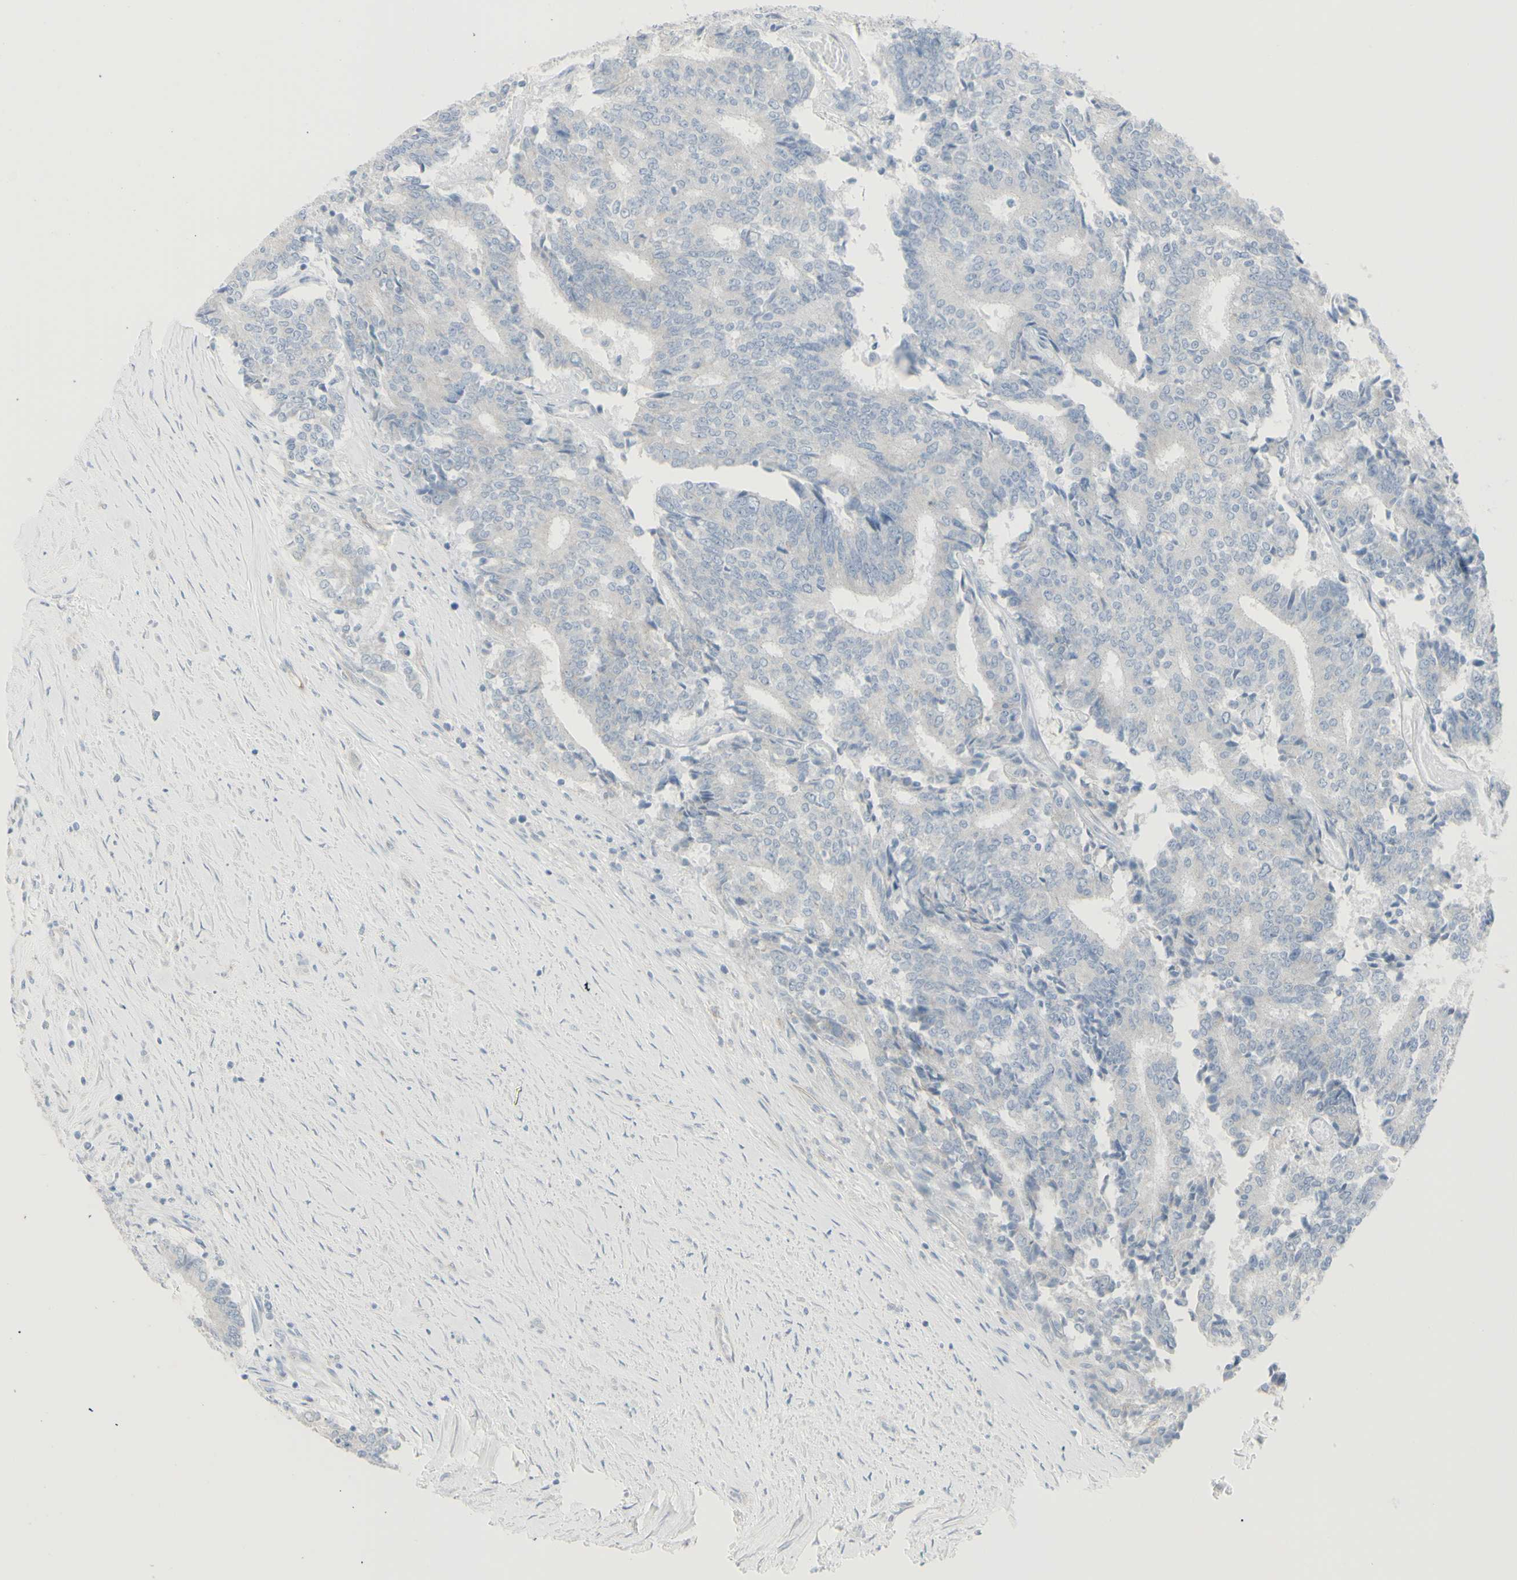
{"staining": {"intensity": "negative", "quantity": "none", "location": "none"}, "tissue": "prostate cancer", "cell_type": "Tumor cells", "image_type": "cancer", "snomed": [{"axis": "morphology", "description": "Normal tissue, NOS"}, {"axis": "morphology", "description": "Adenocarcinoma, High grade"}, {"axis": "topography", "description": "Prostate"}, {"axis": "topography", "description": "Seminal veicle"}], "caption": "Protein analysis of prostate high-grade adenocarcinoma demonstrates no significant positivity in tumor cells. (Brightfield microscopy of DAB (3,3'-diaminobenzidine) IHC at high magnification).", "gene": "ENSG00000198211", "patient": {"sex": "male", "age": 55}}